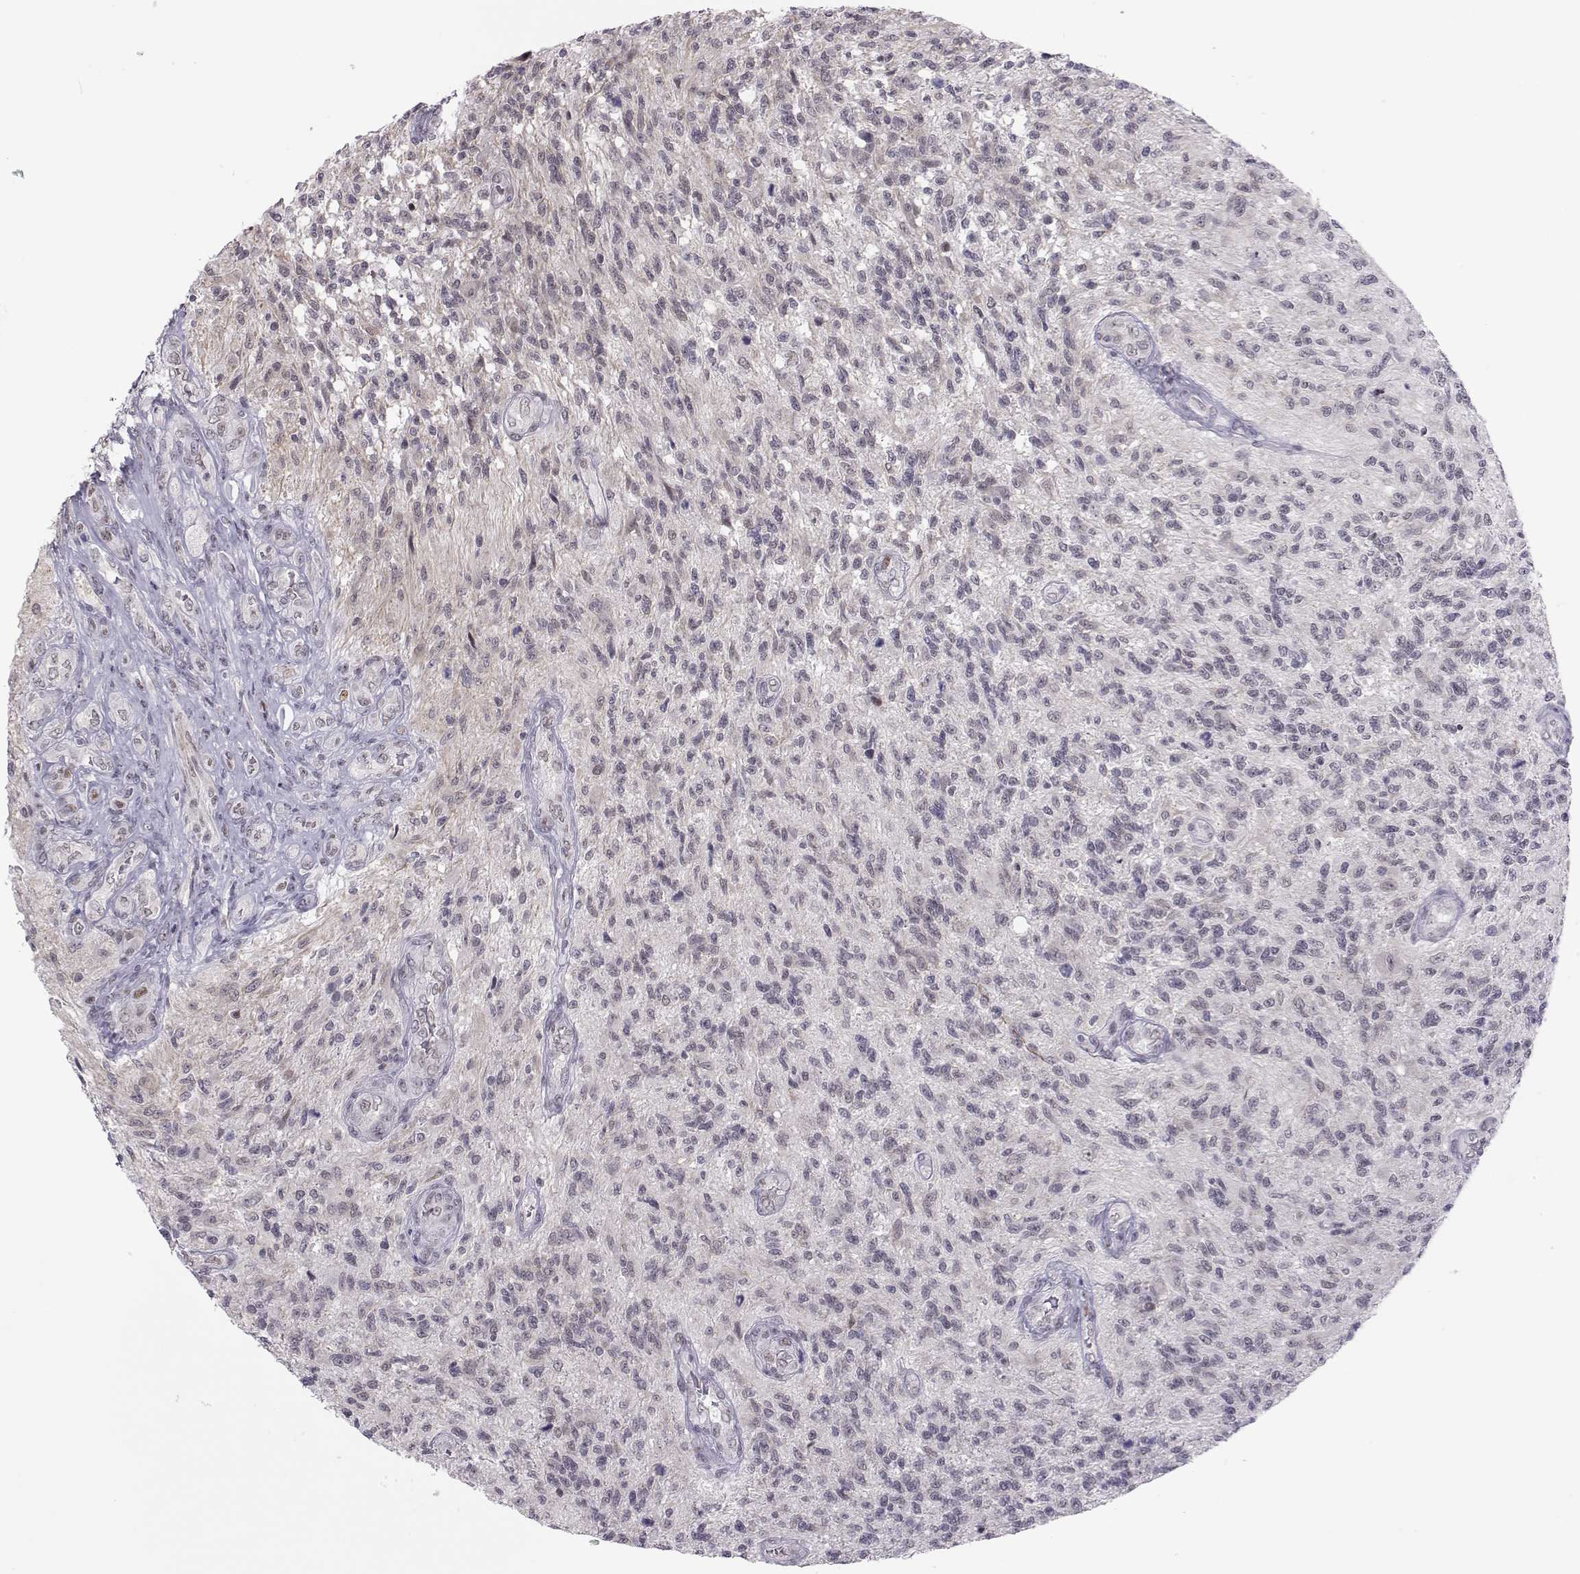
{"staining": {"intensity": "negative", "quantity": "none", "location": "none"}, "tissue": "glioma", "cell_type": "Tumor cells", "image_type": "cancer", "snomed": [{"axis": "morphology", "description": "Glioma, malignant, High grade"}, {"axis": "topography", "description": "Brain"}], "caption": "This histopathology image is of glioma stained with immunohistochemistry to label a protein in brown with the nuclei are counter-stained blue. There is no staining in tumor cells.", "gene": "SIX6", "patient": {"sex": "male", "age": 56}}